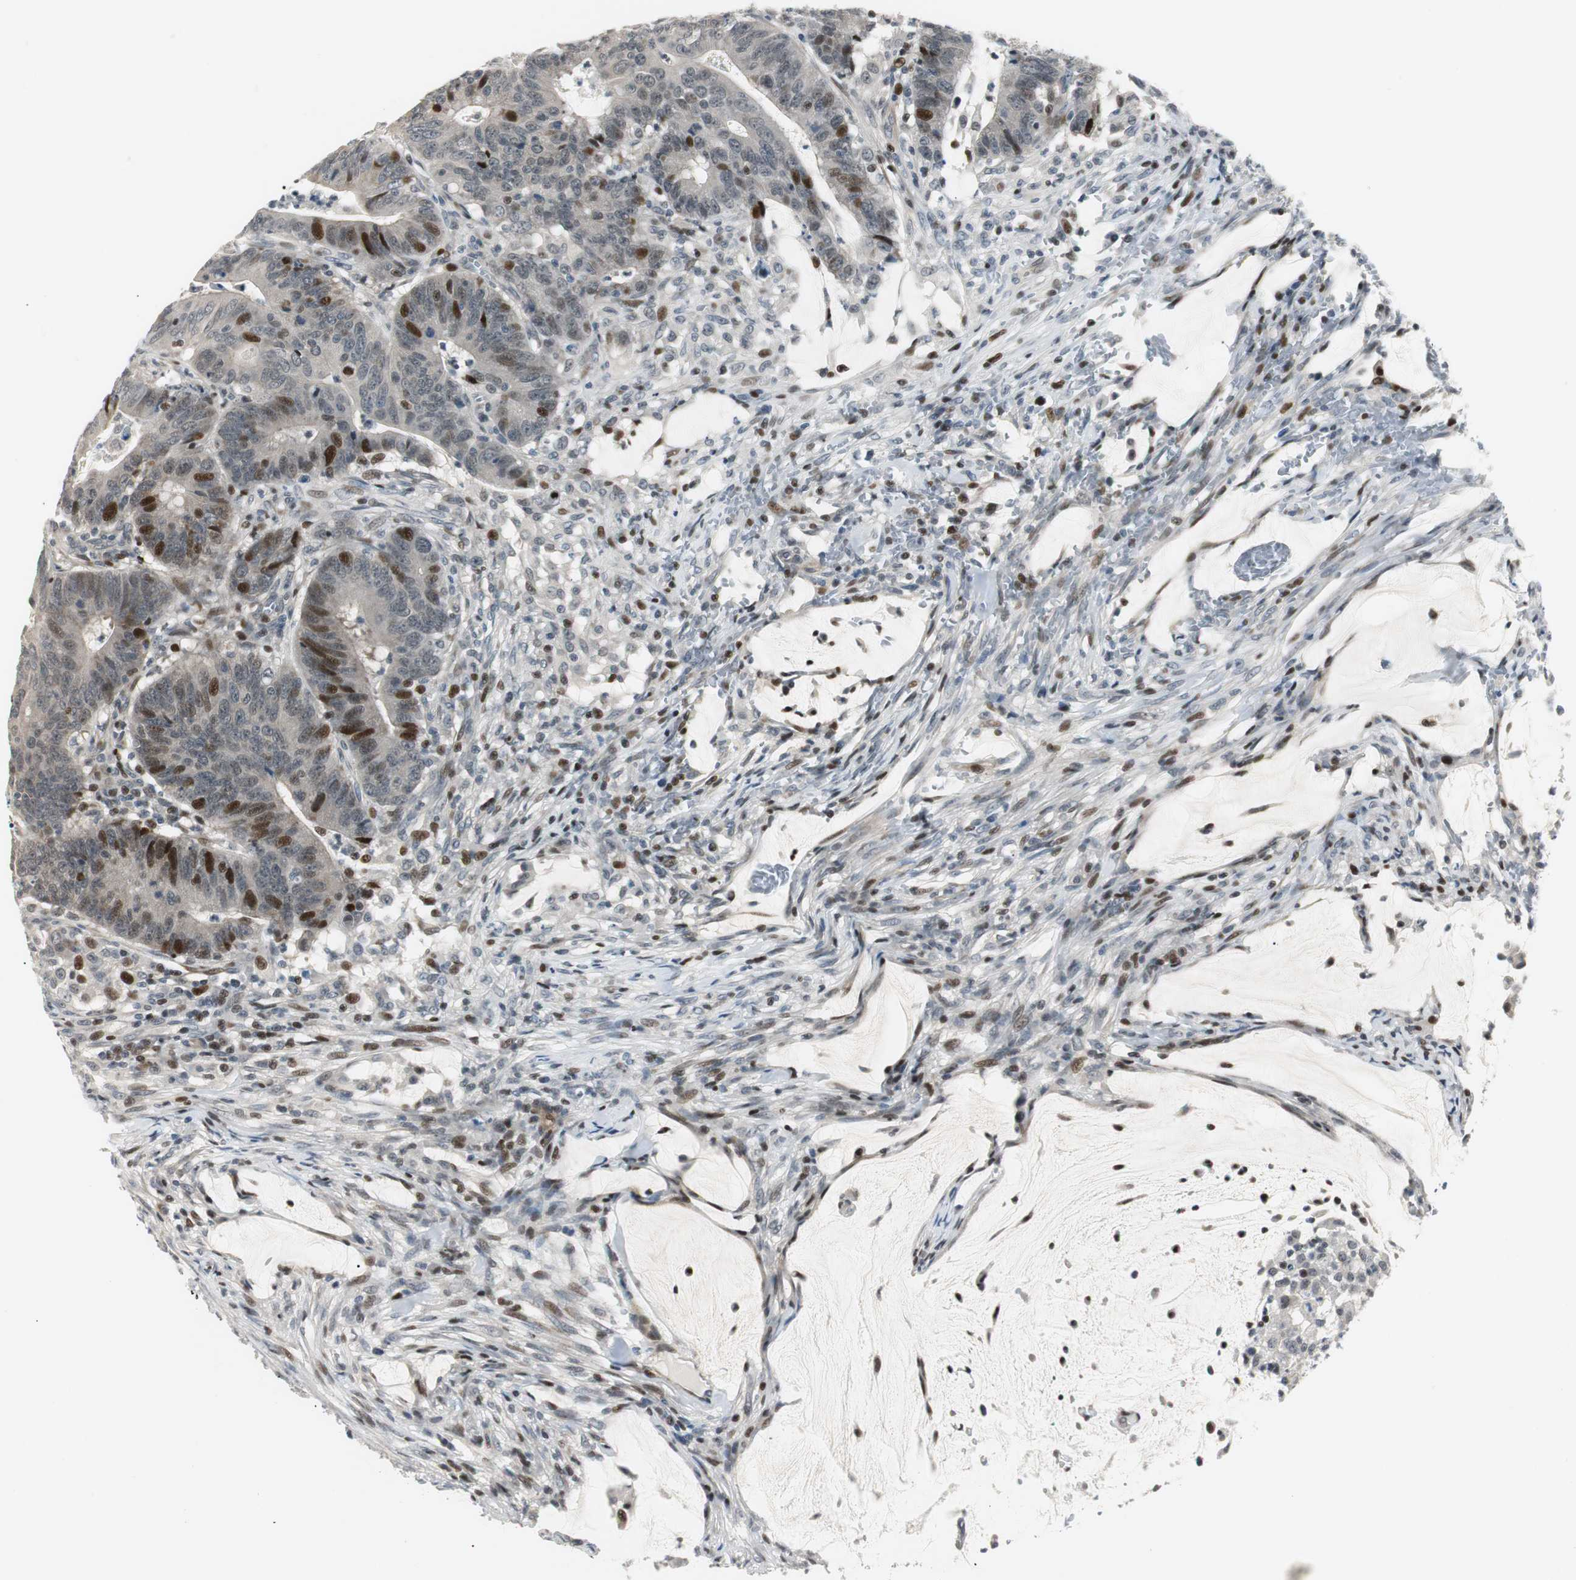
{"staining": {"intensity": "strong", "quantity": "<25%", "location": "nuclear"}, "tissue": "colorectal cancer", "cell_type": "Tumor cells", "image_type": "cancer", "snomed": [{"axis": "morphology", "description": "Adenocarcinoma, NOS"}, {"axis": "topography", "description": "Colon"}], "caption": "Immunohistochemistry of colorectal cancer (adenocarcinoma) exhibits medium levels of strong nuclear positivity in about <25% of tumor cells. Using DAB (brown) and hematoxylin (blue) stains, captured at high magnification using brightfield microscopy.", "gene": "RAD1", "patient": {"sex": "male", "age": 45}}